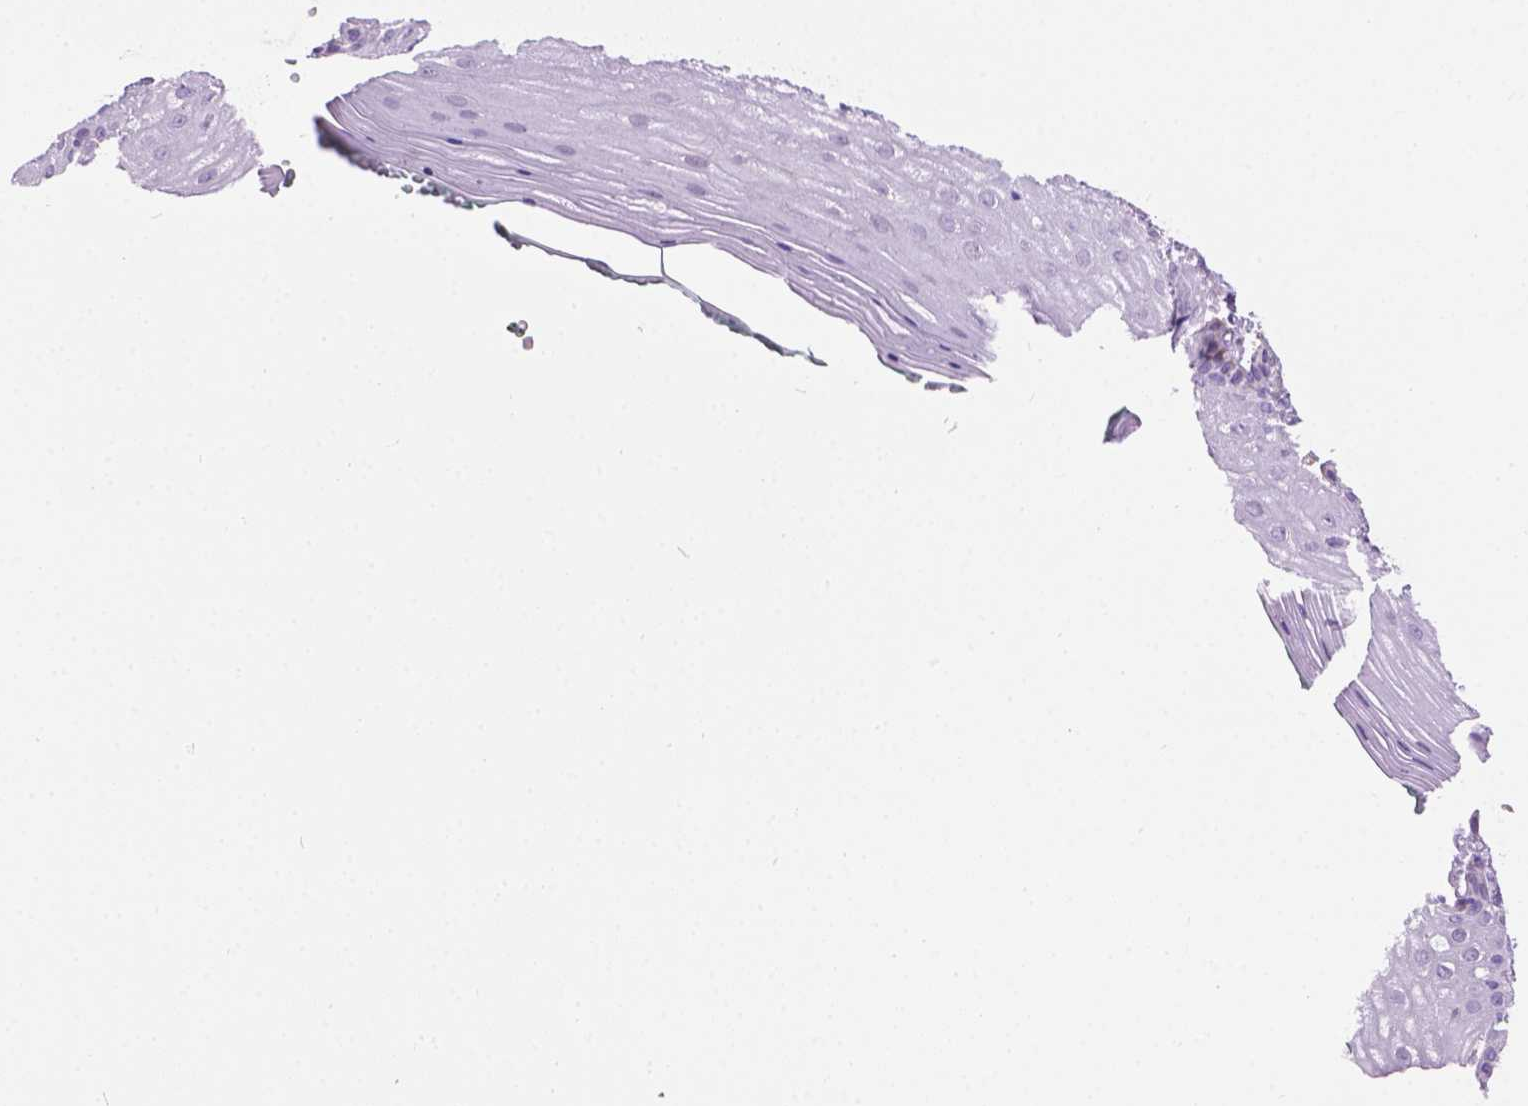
{"staining": {"intensity": "negative", "quantity": "none", "location": "none"}, "tissue": "vagina", "cell_type": "Squamous epithelial cells", "image_type": "normal", "snomed": [{"axis": "morphology", "description": "Normal tissue, NOS"}, {"axis": "topography", "description": "Vagina"}], "caption": "Immunohistochemistry (IHC) of unremarkable vagina shows no staining in squamous epithelial cells. (DAB IHC visualized using brightfield microscopy, high magnification).", "gene": "TMEM132E", "patient": {"sex": "female", "age": 45}}